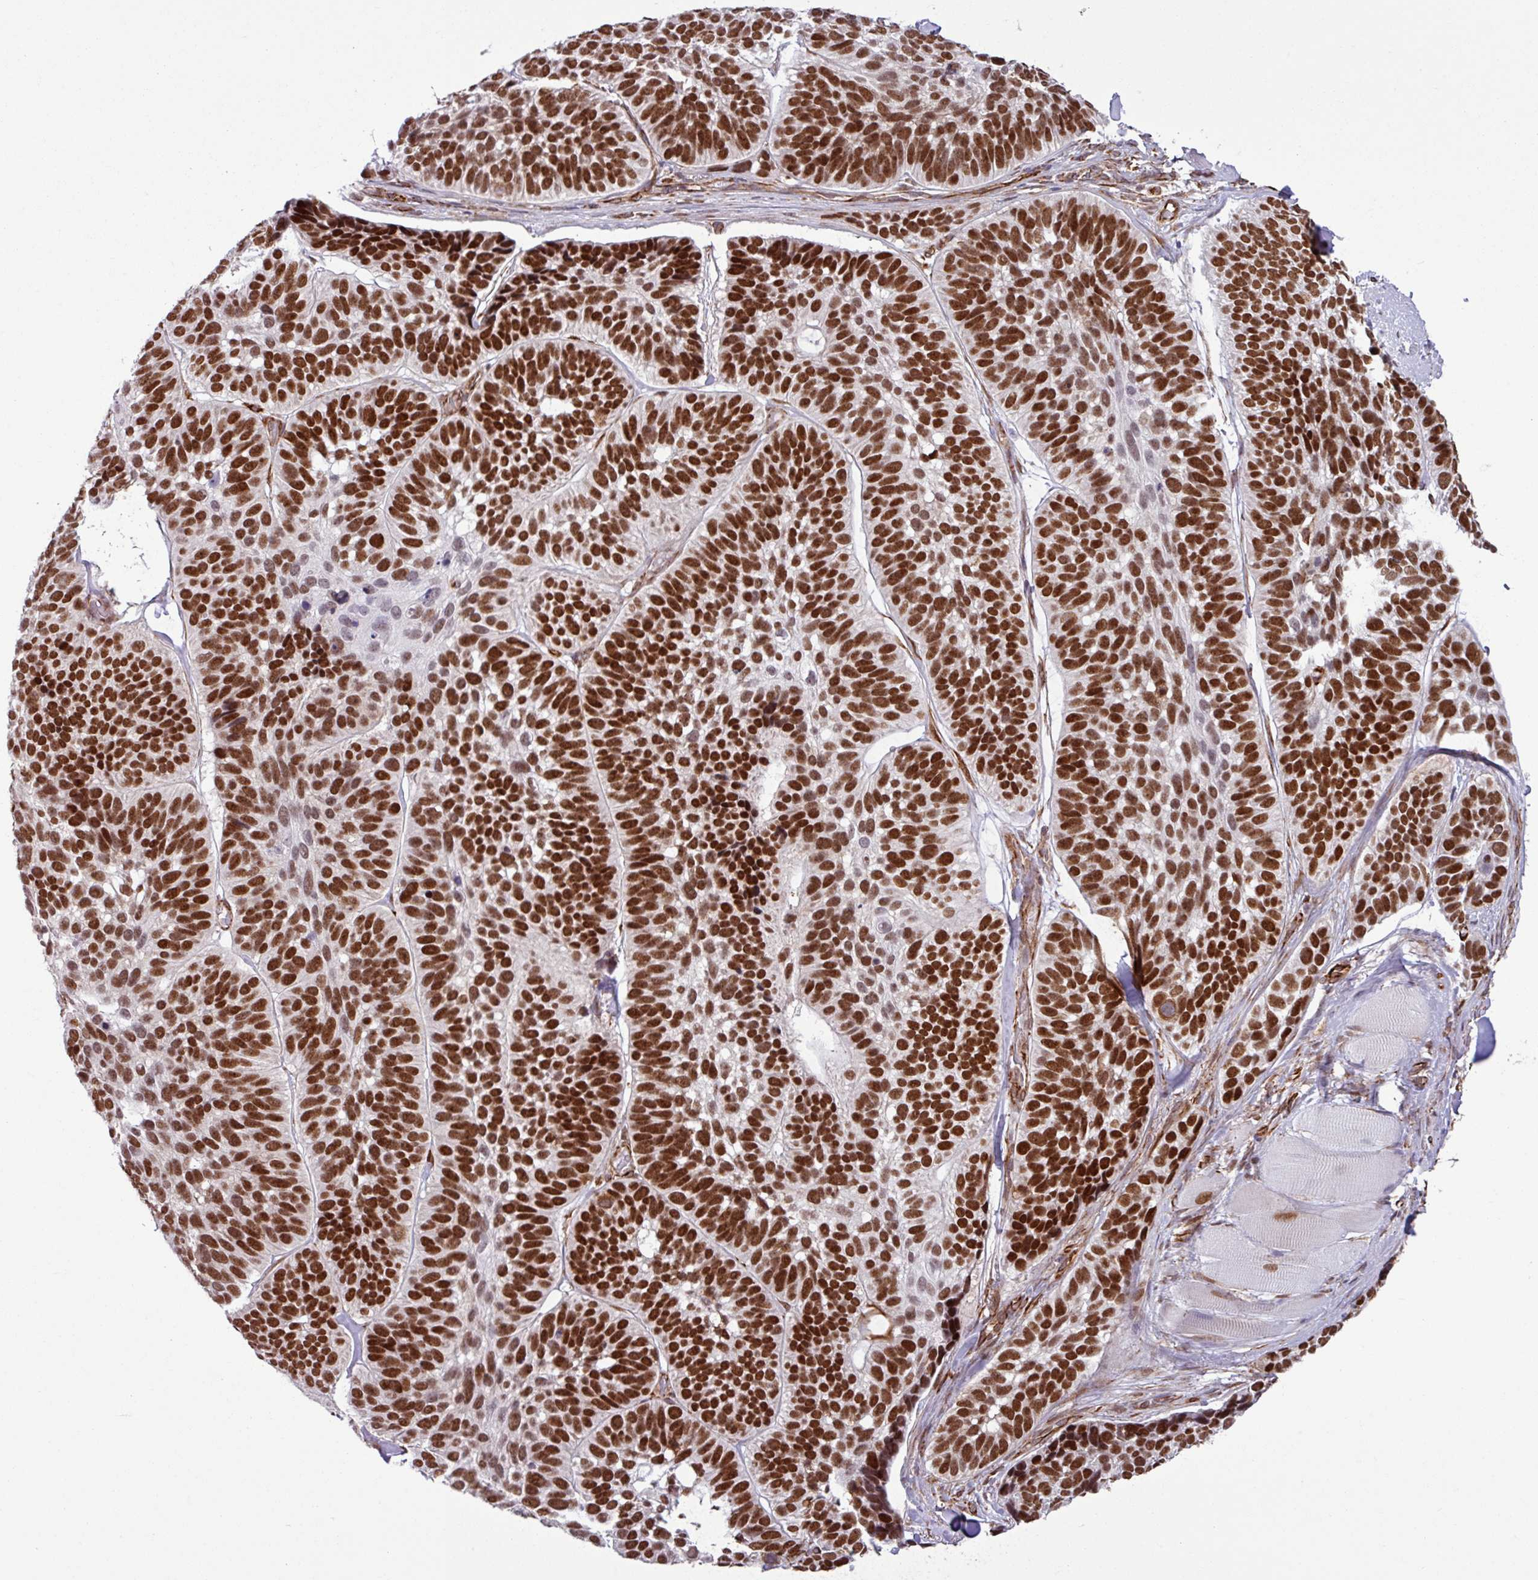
{"staining": {"intensity": "strong", "quantity": ">75%", "location": "nuclear"}, "tissue": "skin cancer", "cell_type": "Tumor cells", "image_type": "cancer", "snomed": [{"axis": "morphology", "description": "Basal cell carcinoma"}, {"axis": "topography", "description": "Skin"}], "caption": "Brown immunohistochemical staining in basal cell carcinoma (skin) reveals strong nuclear positivity in approximately >75% of tumor cells.", "gene": "CHD3", "patient": {"sex": "male", "age": 62}}